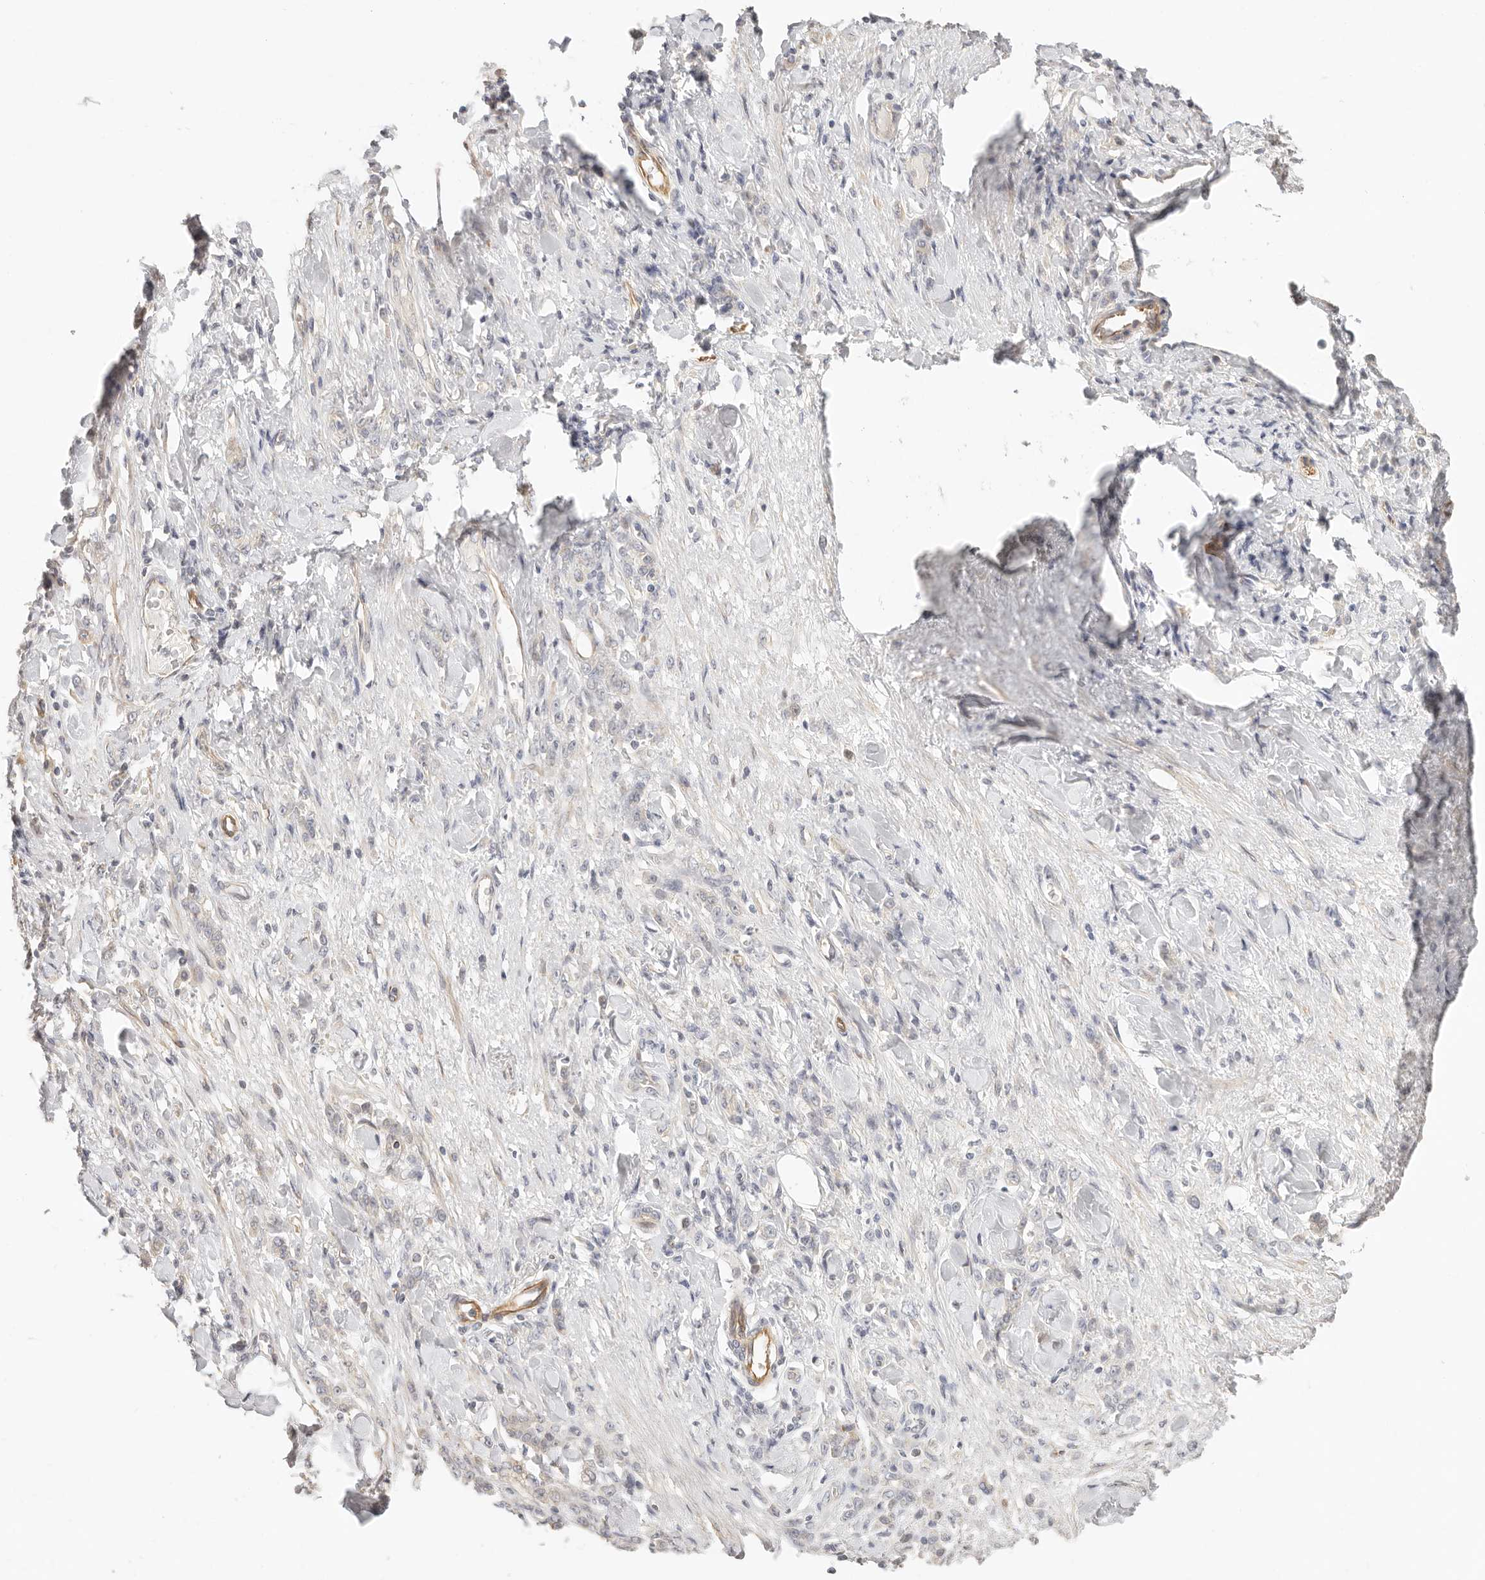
{"staining": {"intensity": "negative", "quantity": "none", "location": "none"}, "tissue": "stomach cancer", "cell_type": "Tumor cells", "image_type": "cancer", "snomed": [{"axis": "morphology", "description": "Normal tissue, NOS"}, {"axis": "morphology", "description": "Adenocarcinoma, NOS"}, {"axis": "topography", "description": "Stomach"}], "caption": "The image shows no significant expression in tumor cells of stomach cancer (adenocarcinoma).", "gene": "DTNBP1", "patient": {"sex": "male", "age": 82}}